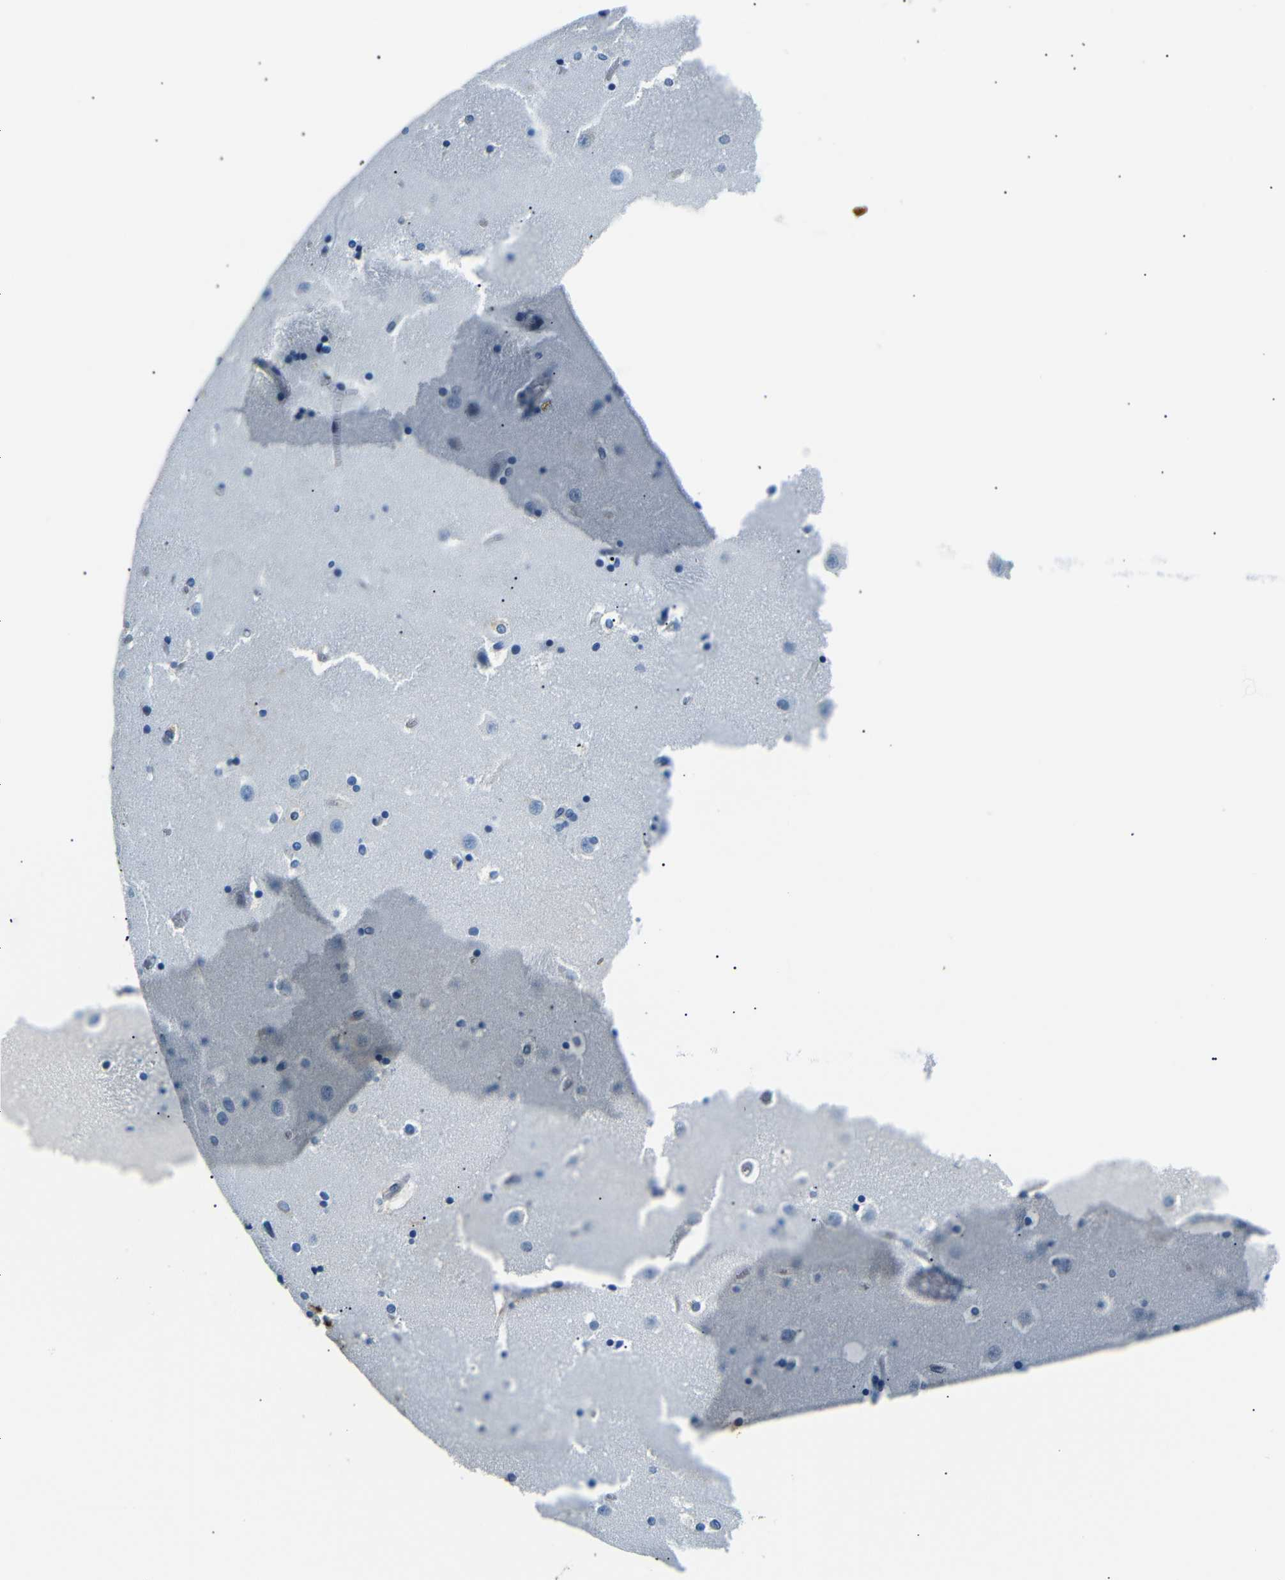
{"staining": {"intensity": "moderate", "quantity": "<25%", "location": "cytoplasmic/membranous"}, "tissue": "caudate", "cell_type": "Glial cells", "image_type": "normal", "snomed": [{"axis": "morphology", "description": "Normal tissue, NOS"}, {"axis": "topography", "description": "Lateral ventricle wall"}], "caption": "Protein expression analysis of normal human caudate reveals moderate cytoplasmic/membranous staining in approximately <25% of glial cells. Nuclei are stained in blue.", "gene": "TAFA1", "patient": {"sex": "male", "age": 45}}